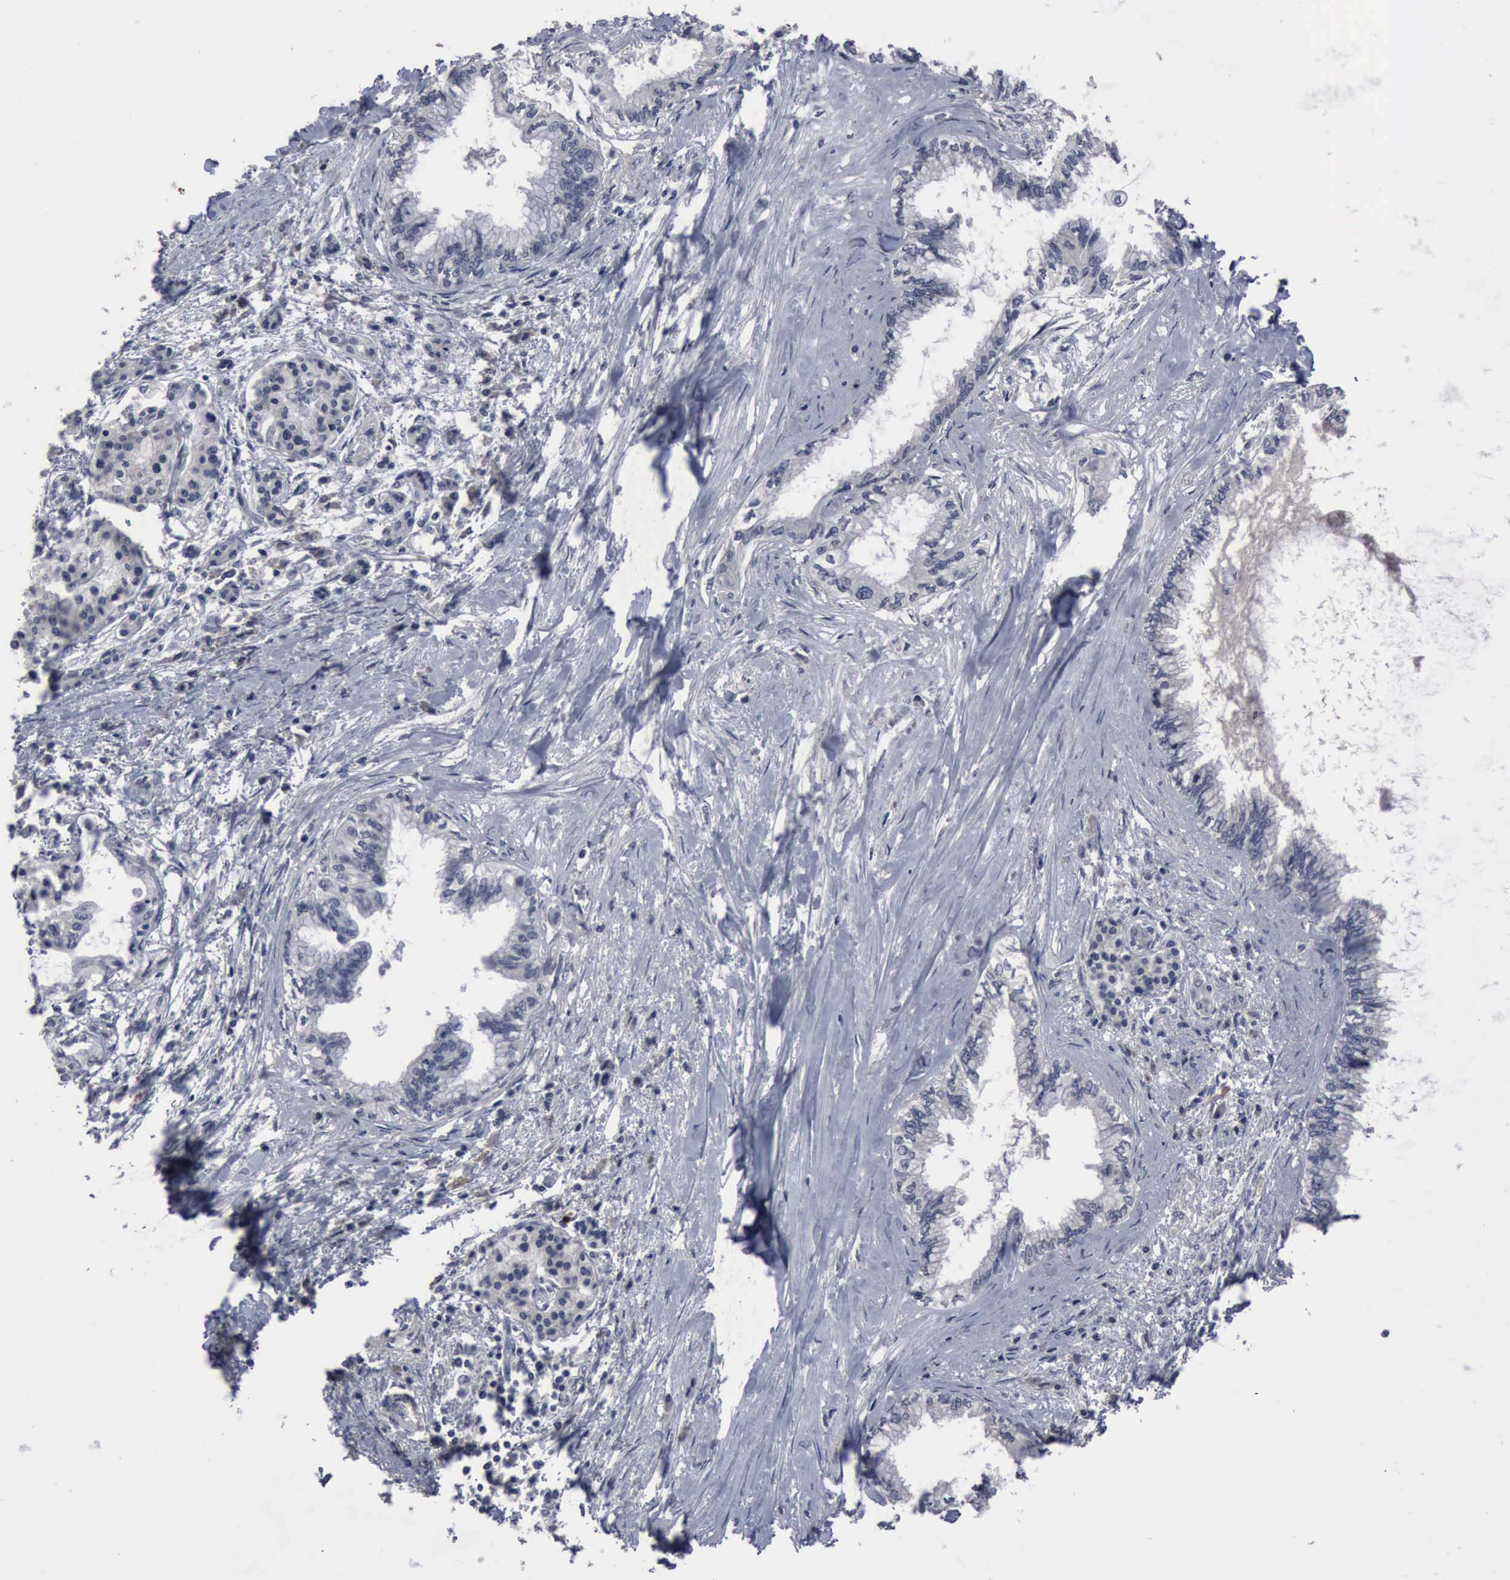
{"staining": {"intensity": "negative", "quantity": "none", "location": "none"}, "tissue": "pancreatic cancer", "cell_type": "Tumor cells", "image_type": "cancer", "snomed": [{"axis": "morphology", "description": "Adenocarcinoma, NOS"}, {"axis": "topography", "description": "Pancreas"}], "caption": "High magnification brightfield microscopy of pancreatic cancer stained with DAB (3,3'-diaminobenzidine) (brown) and counterstained with hematoxylin (blue): tumor cells show no significant positivity.", "gene": "MYO18B", "patient": {"sex": "female", "age": 64}}